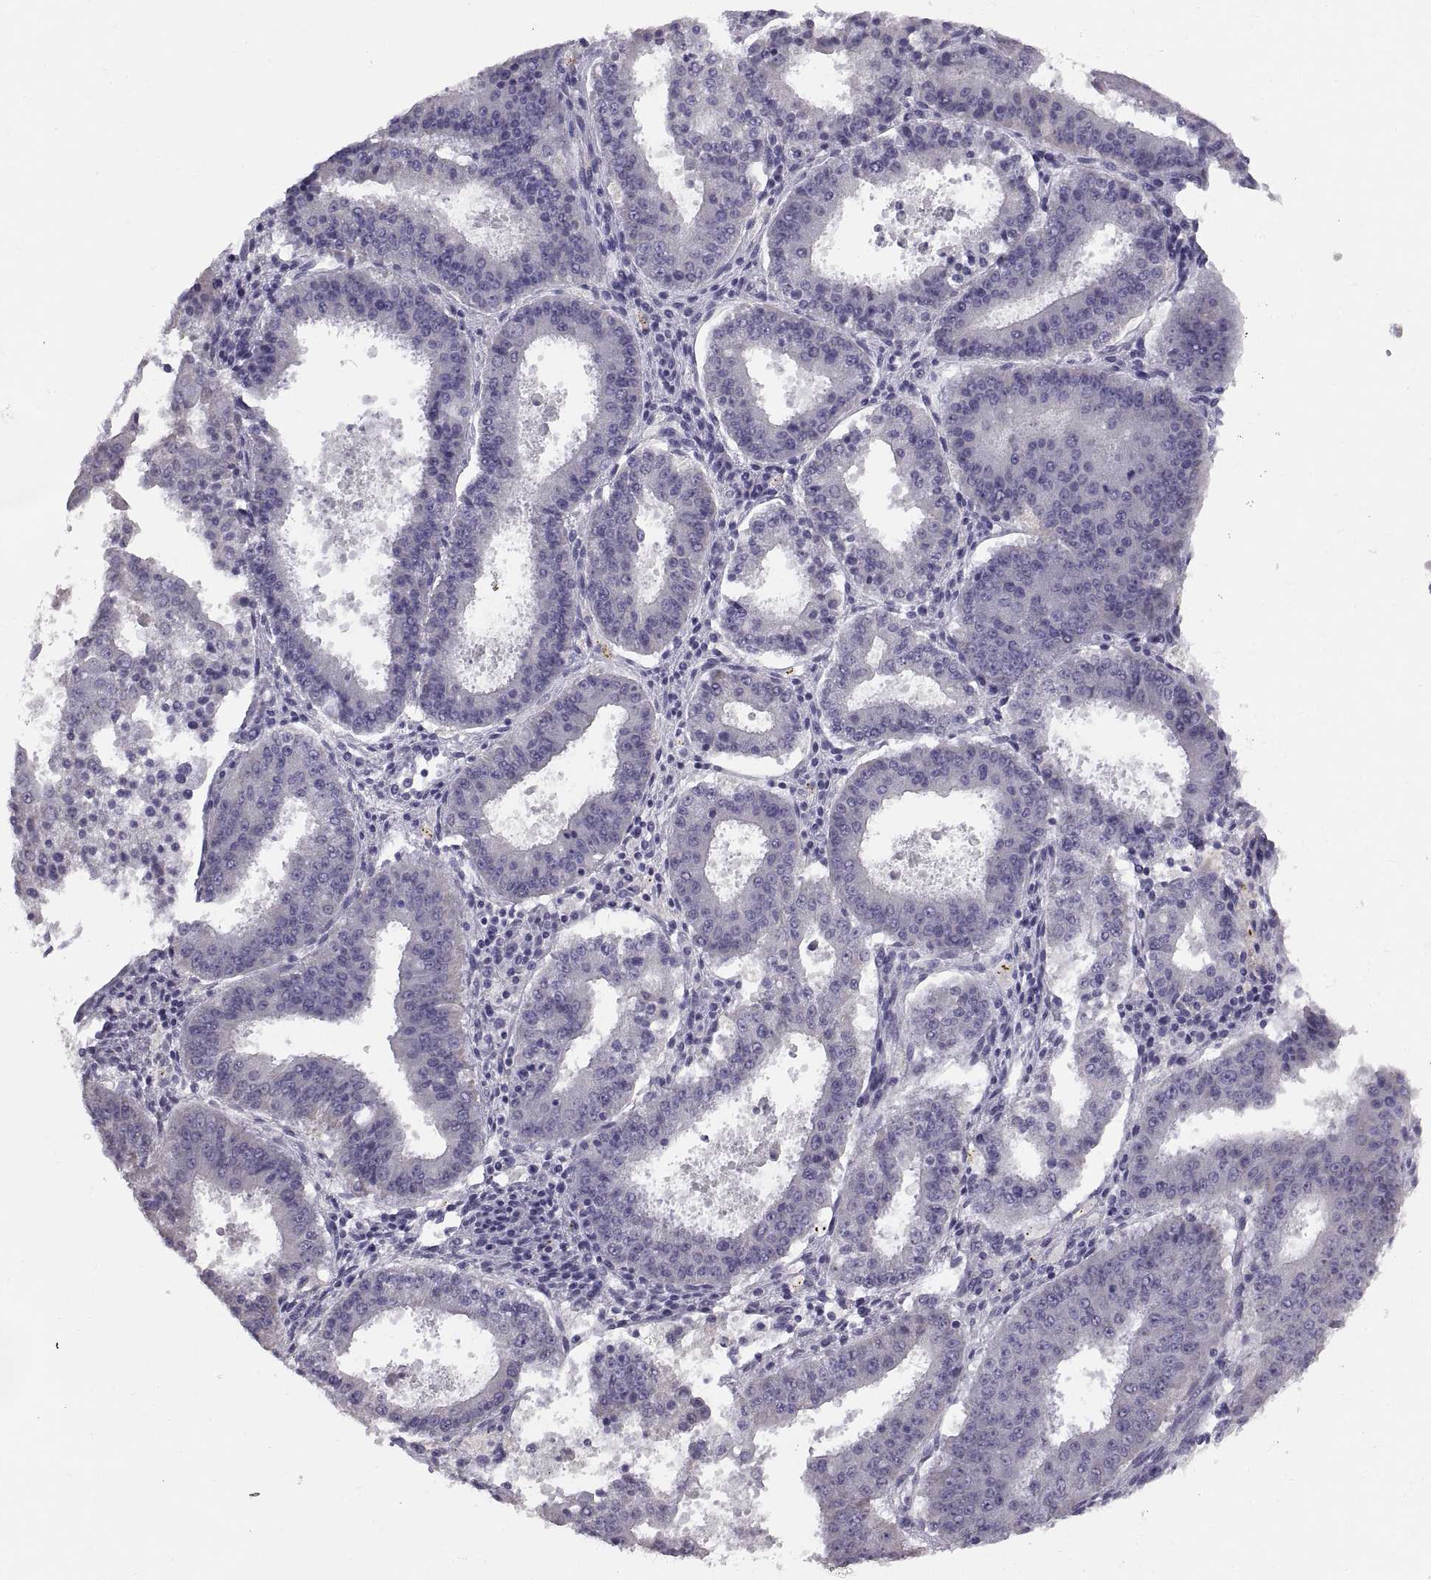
{"staining": {"intensity": "negative", "quantity": "none", "location": "none"}, "tissue": "ovarian cancer", "cell_type": "Tumor cells", "image_type": "cancer", "snomed": [{"axis": "morphology", "description": "Carcinoma, endometroid"}, {"axis": "topography", "description": "Ovary"}], "caption": "A high-resolution photomicrograph shows immunohistochemistry staining of ovarian cancer (endometroid carcinoma), which shows no significant positivity in tumor cells.", "gene": "WBP2NL", "patient": {"sex": "female", "age": 42}}